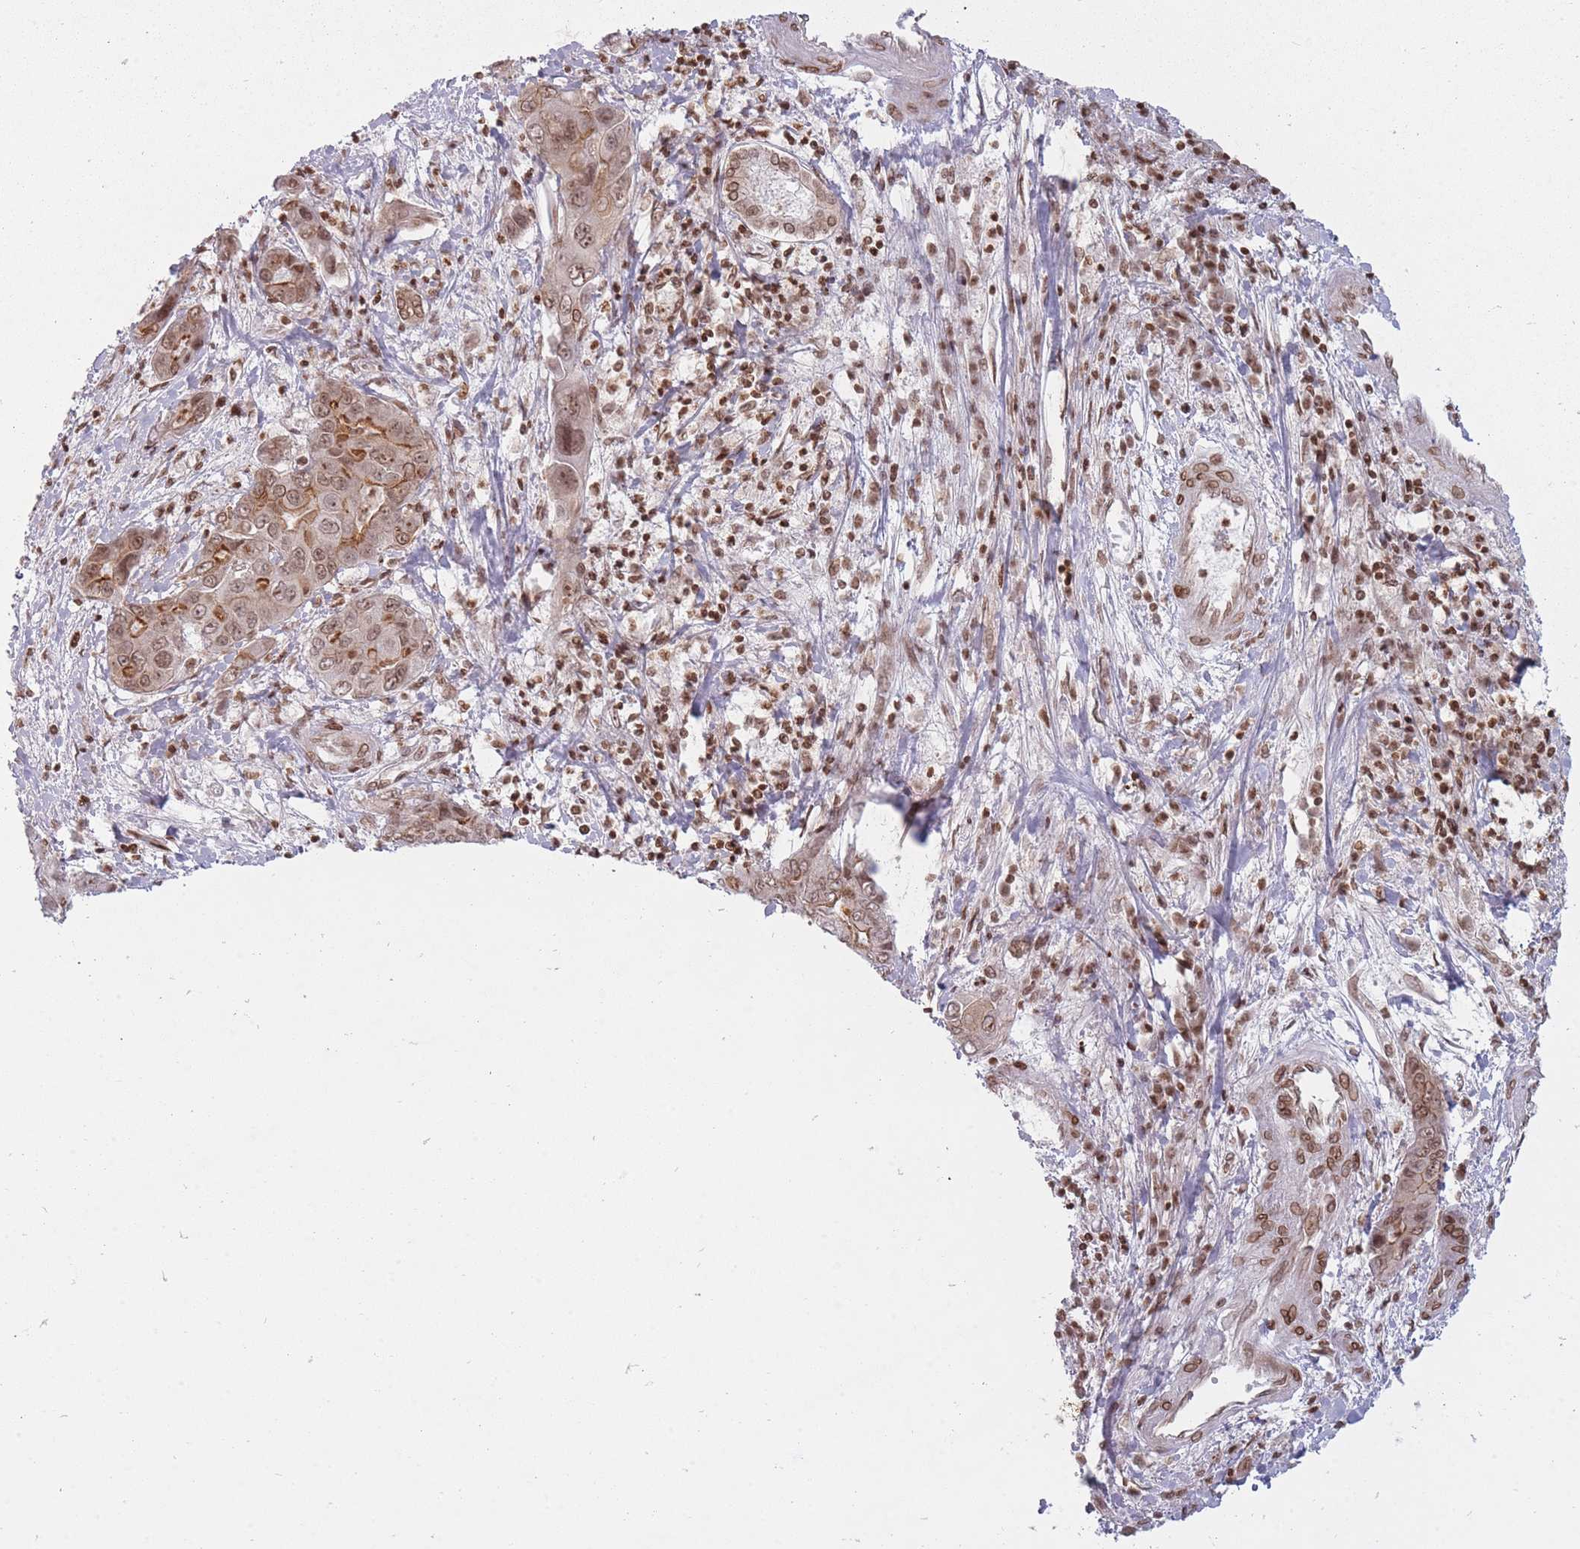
{"staining": {"intensity": "moderate", "quantity": "25%-75%", "location": "cytoplasmic/membranous,nuclear"}, "tissue": "liver cancer", "cell_type": "Tumor cells", "image_type": "cancer", "snomed": [{"axis": "morphology", "description": "Cholangiocarcinoma"}, {"axis": "topography", "description": "Liver"}], "caption": "About 25%-75% of tumor cells in human cholangiocarcinoma (liver) demonstrate moderate cytoplasmic/membranous and nuclear protein positivity as visualized by brown immunohistochemical staining.", "gene": "TMC6", "patient": {"sex": "male", "age": 67}}